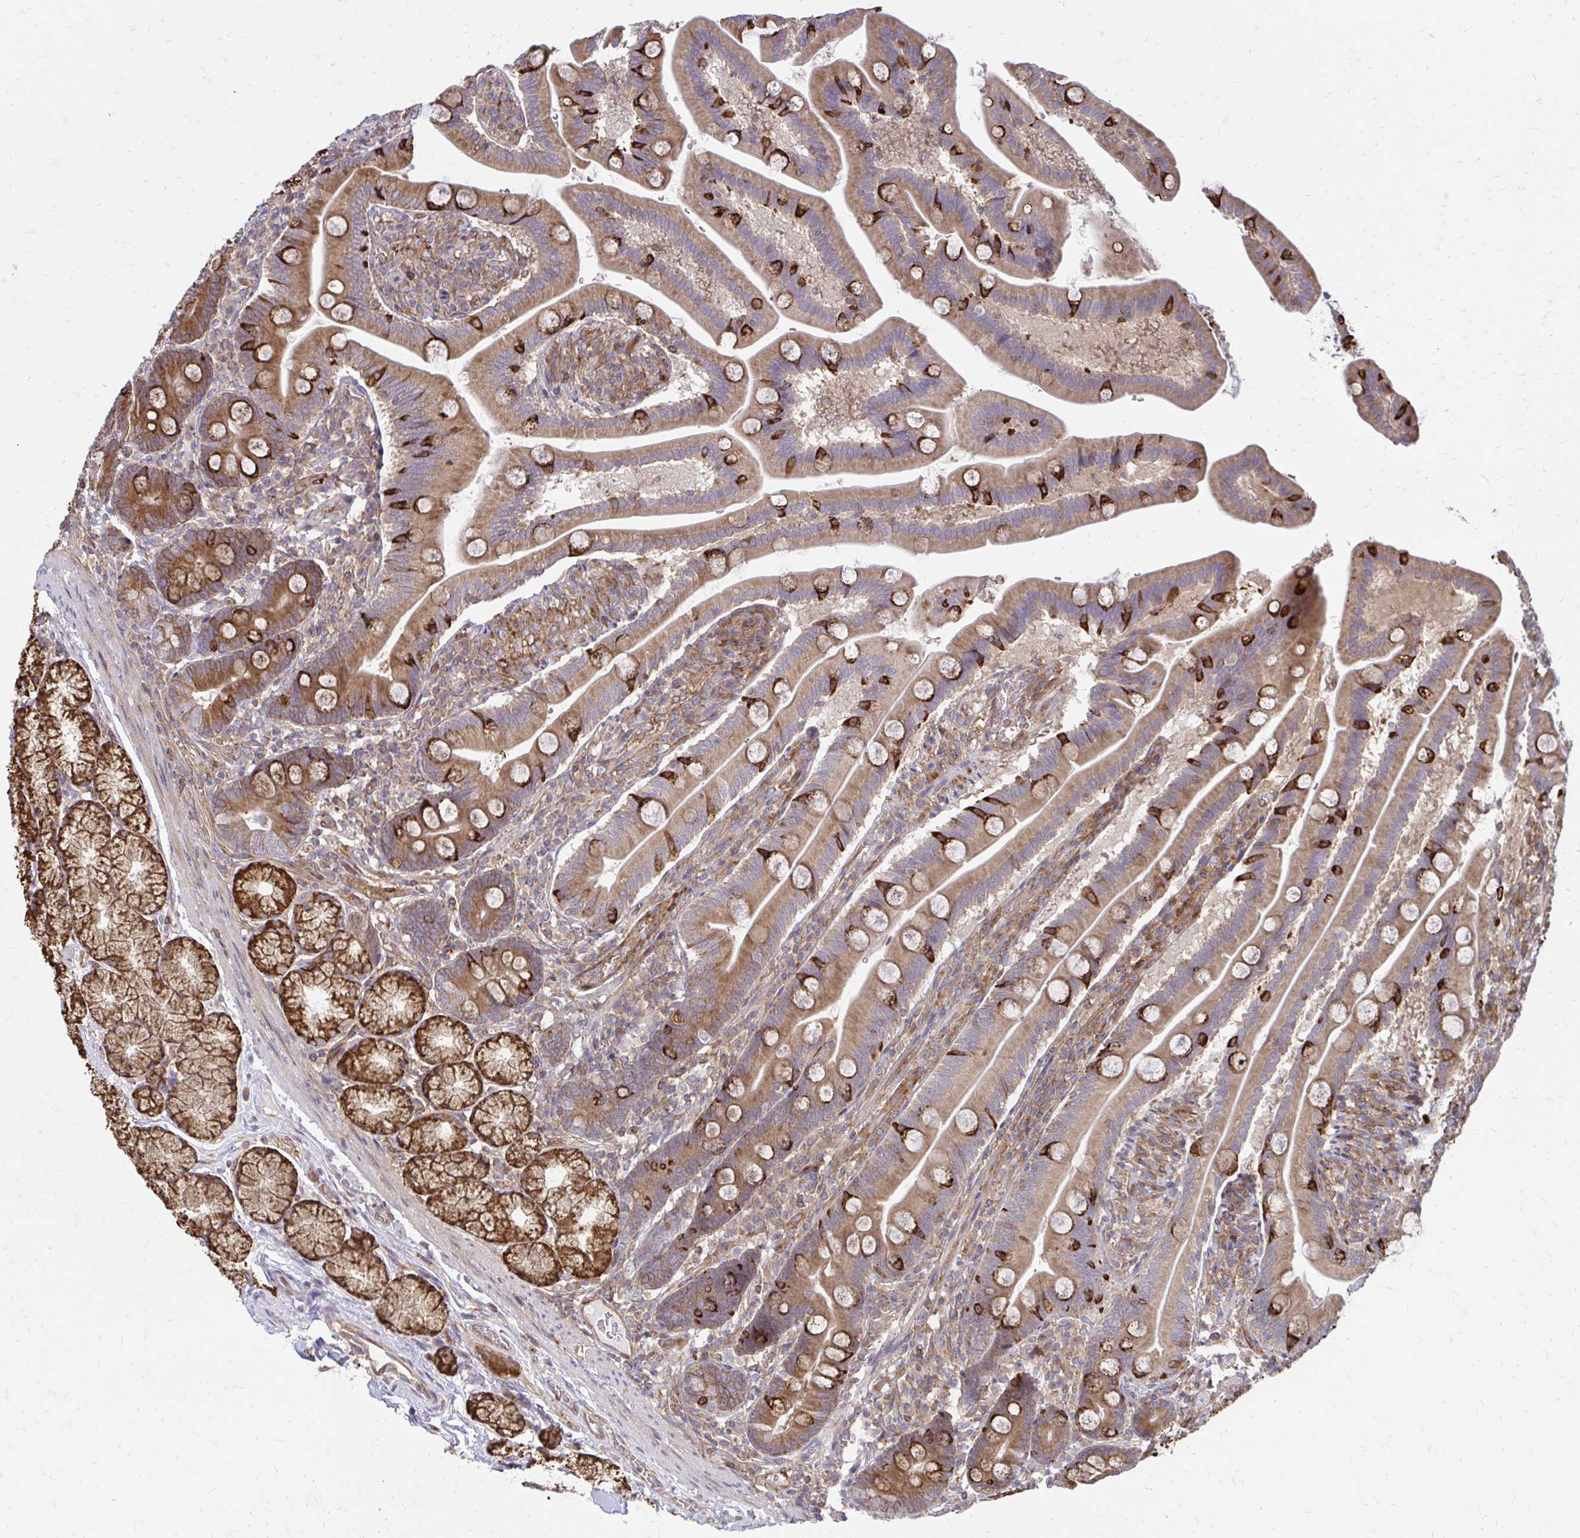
{"staining": {"intensity": "moderate", "quantity": ">75%", "location": "cytoplasmic/membranous"}, "tissue": "duodenum", "cell_type": "Glandular cells", "image_type": "normal", "snomed": [{"axis": "morphology", "description": "Normal tissue, NOS"}, {"axis": "topography", "description": "Duodenum"}], "caption": "DAB (3,3'-diaminobenzidine) immunohistochemical staining of unremarkable duodenum reveals moderate cytoplasmic/membranous protein positivity in about >75% of glandular cells. The staining is performed using DAB brown chromogen to label protein expression. The nuclei are counter-stained blue using hematoxylin.", "gene": "ASAP1", "patient": {"sex": "female", "age": 67}}